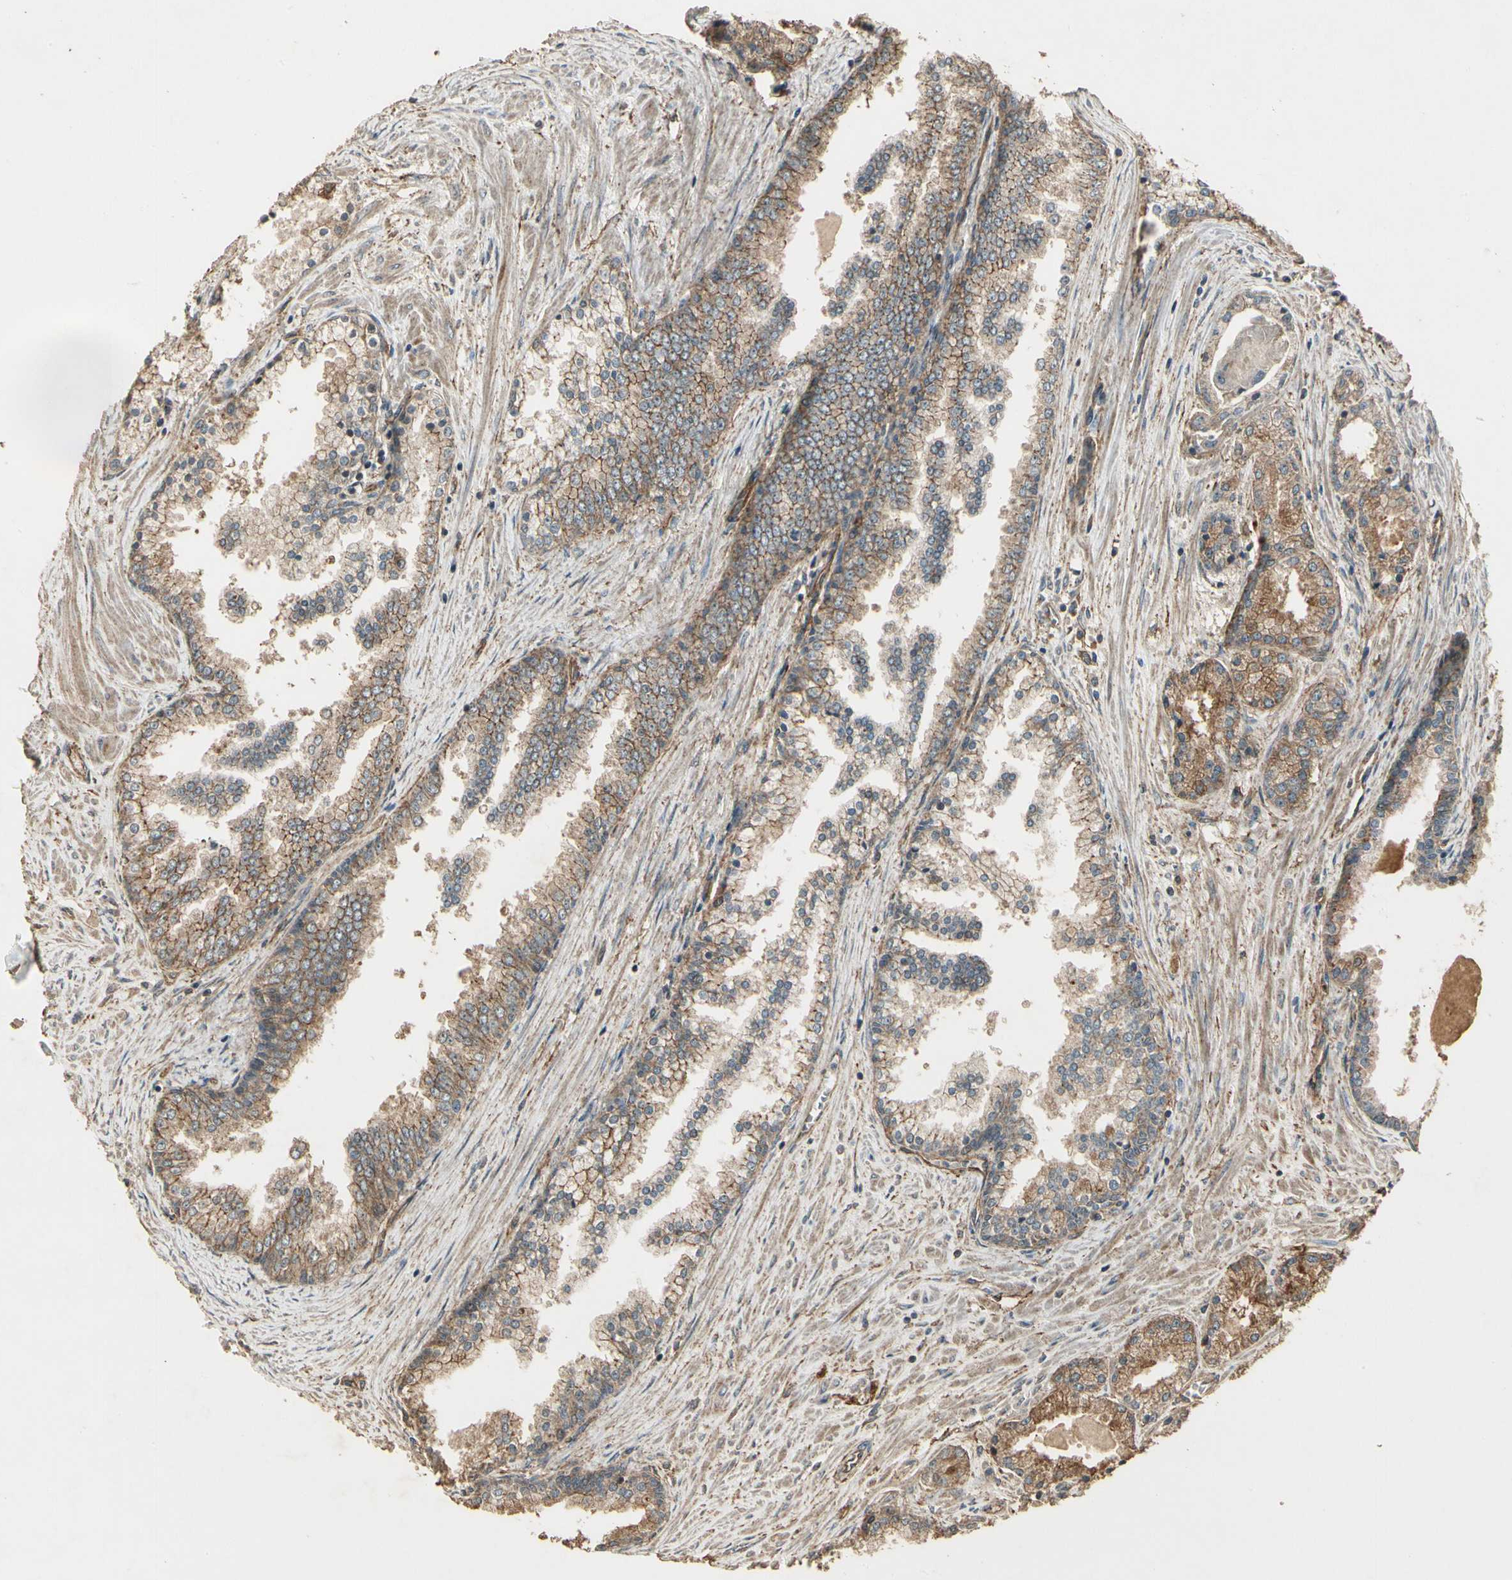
{"staining": {"intensity": "moderate", "quantity": ">75%", "location": "cytoplasmic/membranous"}, "tissue": "prostate cancer", "cell_type": "Tumor cells", "image_type": "cancer", "snomed": [{"axis": "morphology", "description": "Adenocarcinoma, High grade"}, {"axis": "topography", "description": "Prostate"}], "caption": "Tumor cells reveal moderate cytoplasmic/membranous expression in about >75% of cells in prostate adenocarcinoma (high-grade).", "gene": "RNF180", "patient": {"sex": "male", "age": 61}}